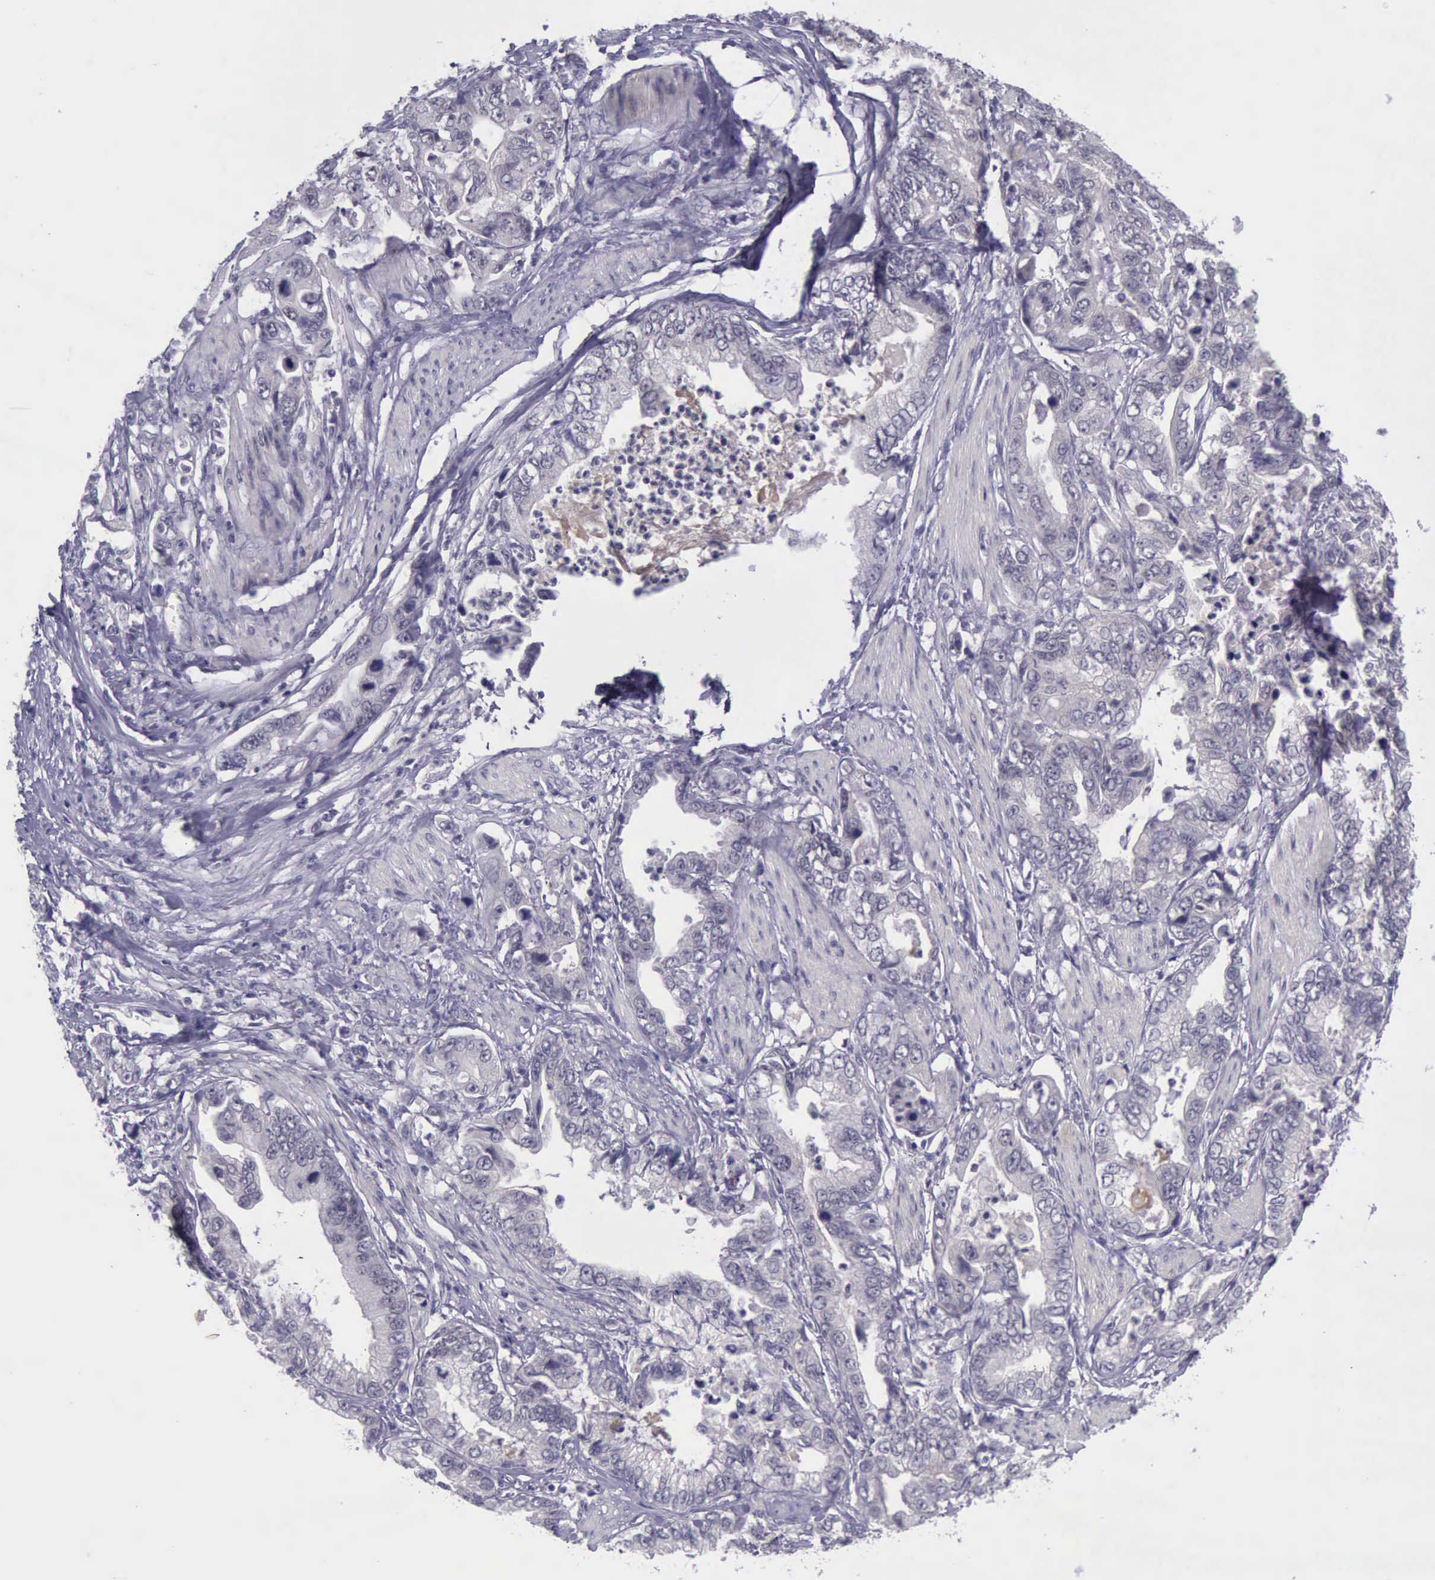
{"staining": {"intensity": "negative", "quantity": "none", "location": "none"}, "tissue": "stomach cancer", "cell_type": "Tumor cells", "image_type": "cancer", "snomed": [{"axis": "morphology", "description": "Adenocarcinoma, NOS"}, {"axis": "topography", "description": "Pancreas"}, {"axis": "topography", "description": "Stomach, upper"}], "caption": "The histopathology image exhibits no staining of tumor cells in stomach adenocarcinoma.", "gene": "ARNT2", "patient": {"sex": "male", "age": 77}}